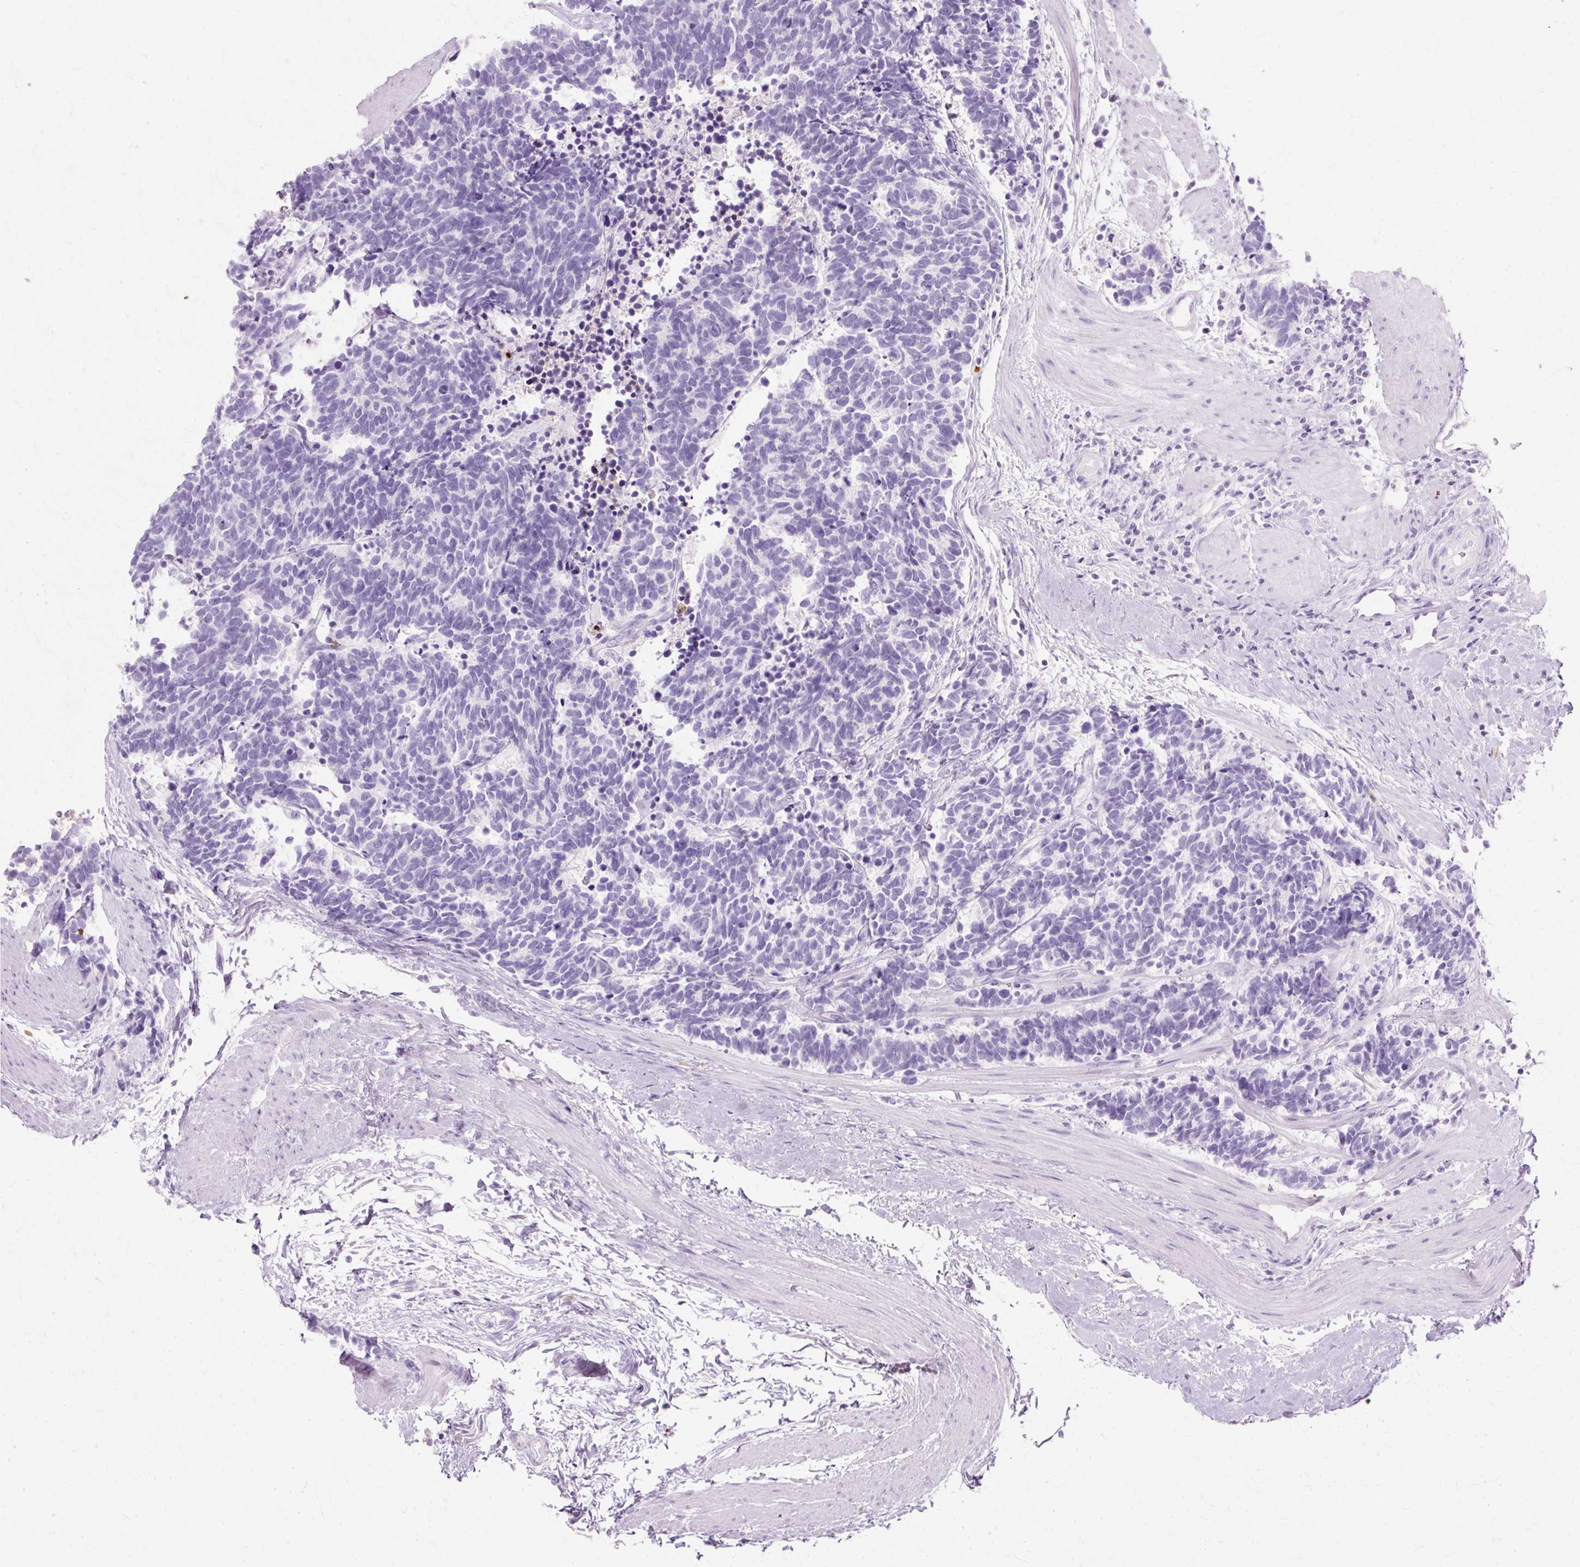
{"staining": {"intensity": "negative", "quantity": "none", "location": "none"}, "tissue": "carcinoid", "cell_type": "Tumor cells", "image_type": "cancer", "snomed": [{"axis": "morphology", "description": "Carcinoid, malignant, NOS"}, {"axis": "topography", "description": "Colon"}], "caption": "This is a histopathology image of immunohistochemistry (IHC) staining of carcinoid (malignant), which shows no positivity in tumor cells.", "gene": "DEFA1", "patient": {"sex": "female", "age": 52}}